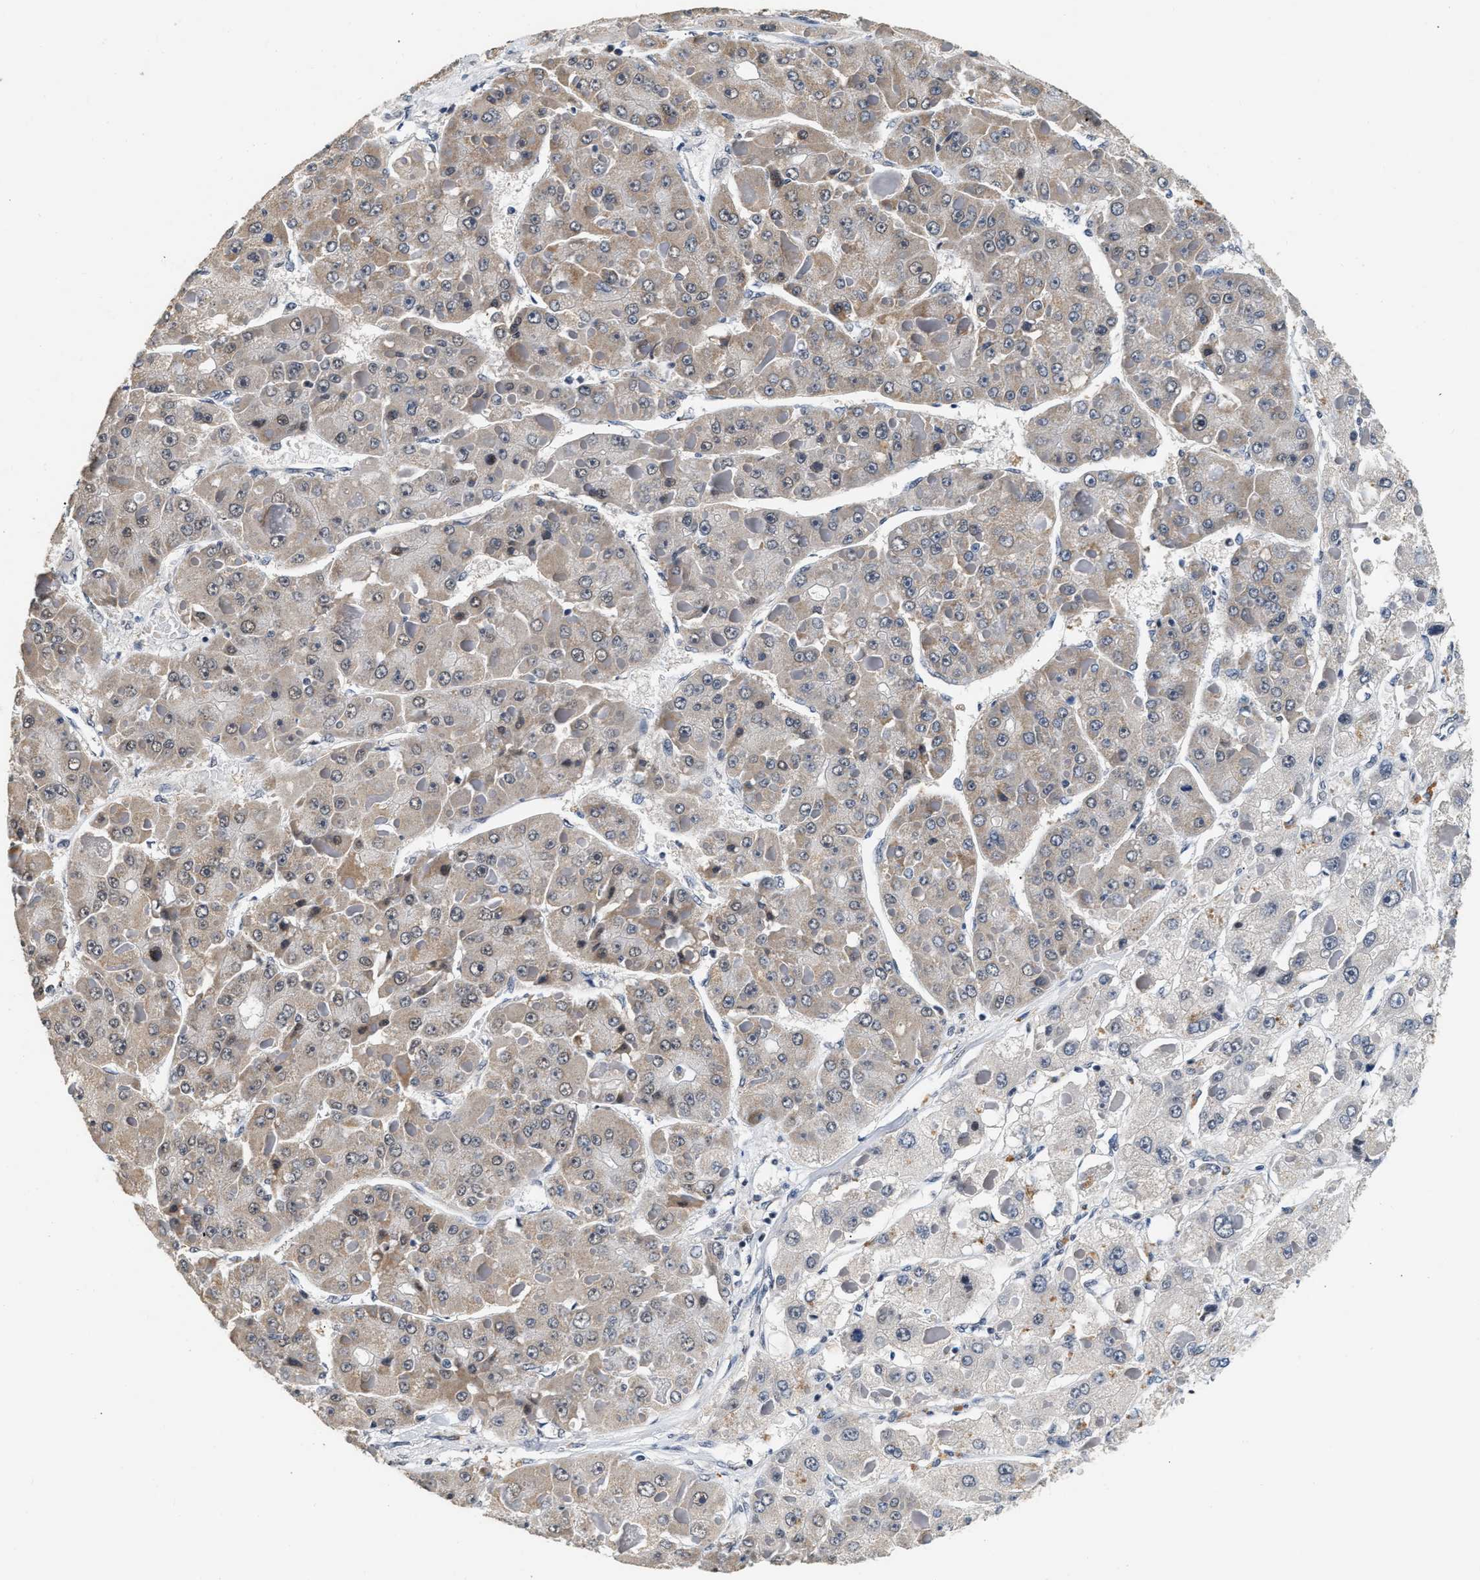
{"staining": {"intensity": "weak", "quantity": "<25%", "location": "cytoplasmic/membranous"}, "tissue": "liver cancer", "cell_type": "Tumor cells", "image_type": "cancer", "snomed": [{"axis": "morphology", "description": "Carcinoma, Hepatocellular, NOS"}, {"axis": "topography", "description": "Liver"}], "caption": "This is an immunohistochemistry (IHC) image of human liver cancer (hepatocellular carcinoma). There is no positivity in tumor cells.", "gene": "THOC1", "patient": {"sex": "female", "age": 73}}